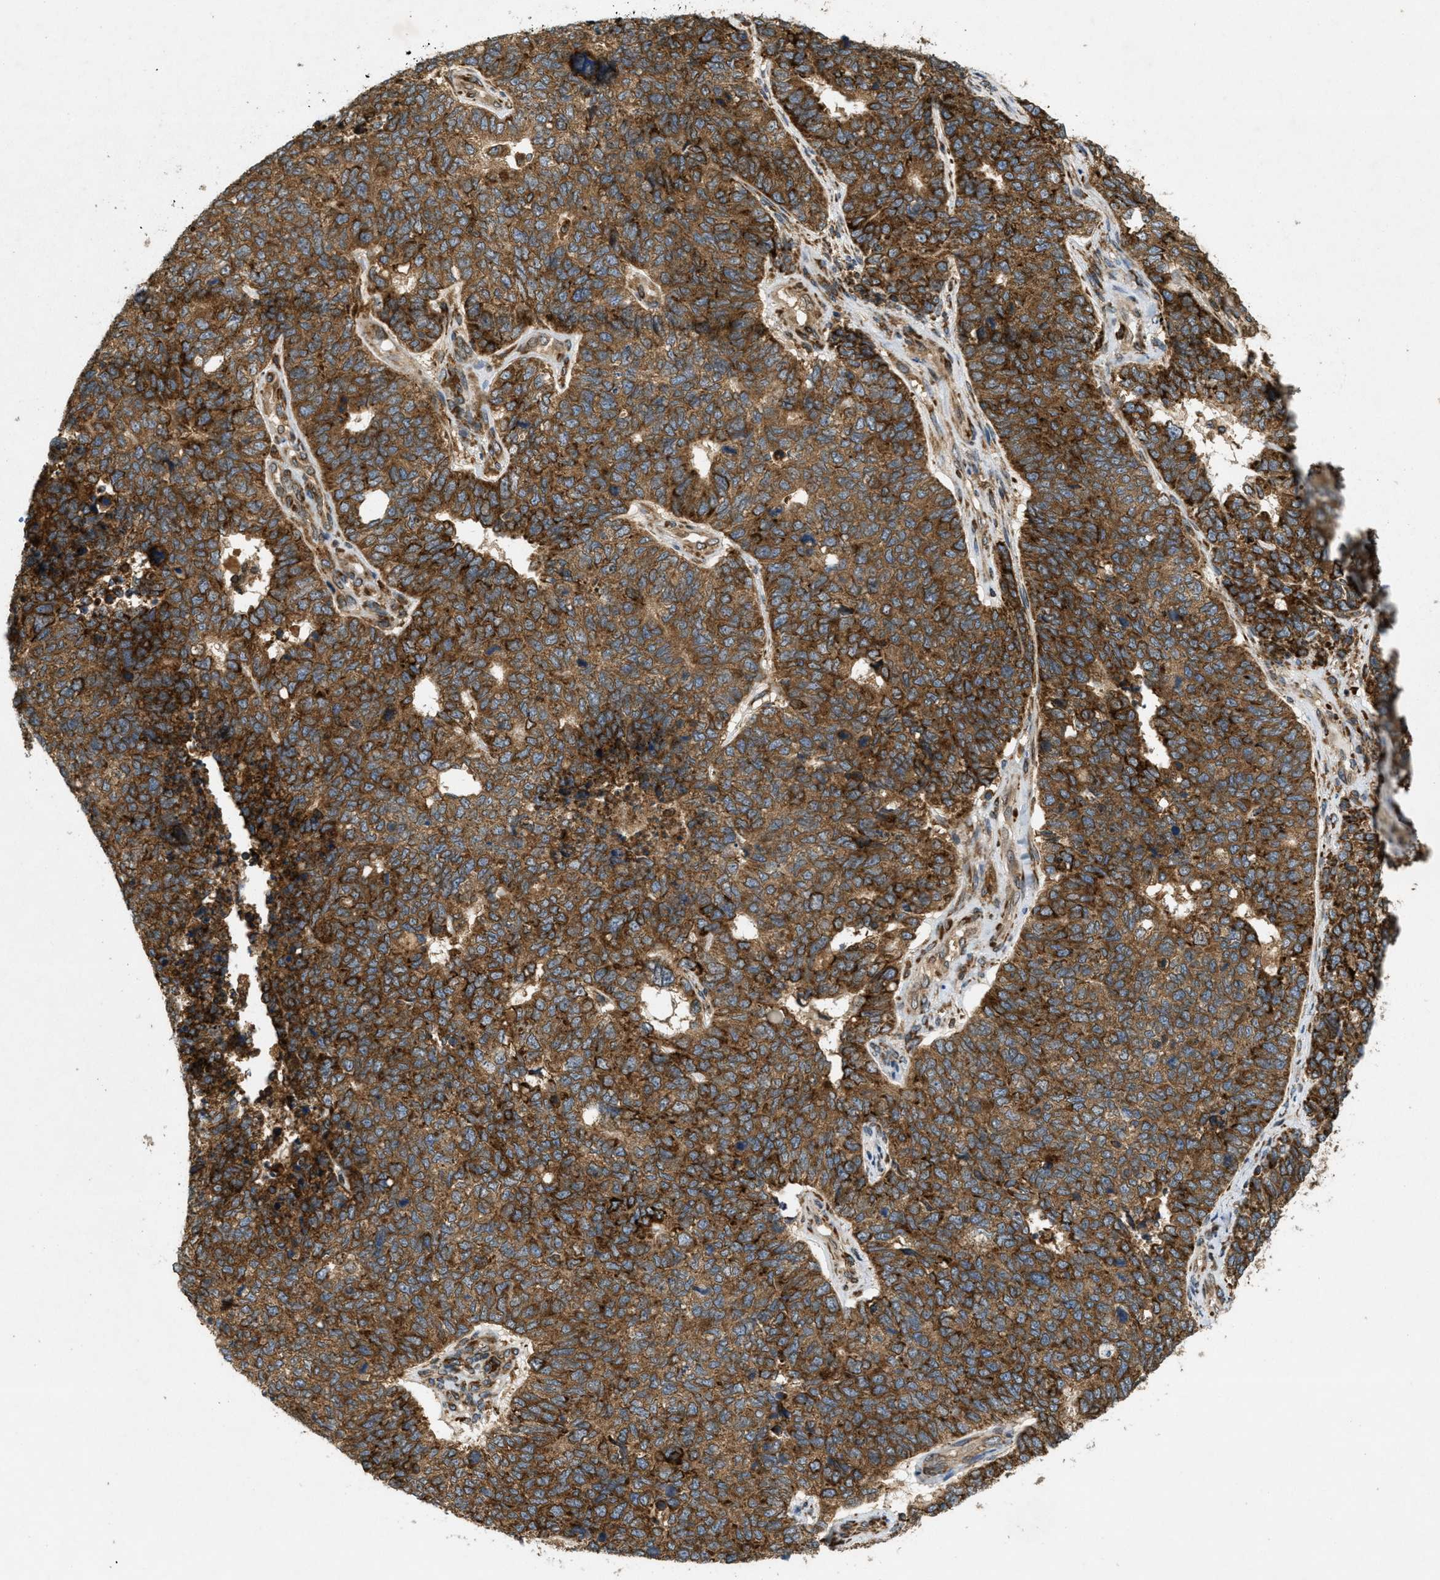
{"staining": {"intensity": "strong", "quantity": ">75%", "location": "cytoplasmic/membranous"}, "tissue": "cervical cancer", "cell_type": "Tumor cells", "image_type": "cancer", "snomed": [{"axis": "morphology", "description": "Squamous cell carcinoma, NOS"}, {"axis": "topography", "description": "Cervix"}], "caption": "Brown immunohistochemical staining in human cervical cancer (squamous cell carcinoma) reveals strong cytoplasmic/membranous staining in about >75% of tumor cells.", "gene": "PCDH18", "patient": {"sex": "female", "age": 63}}